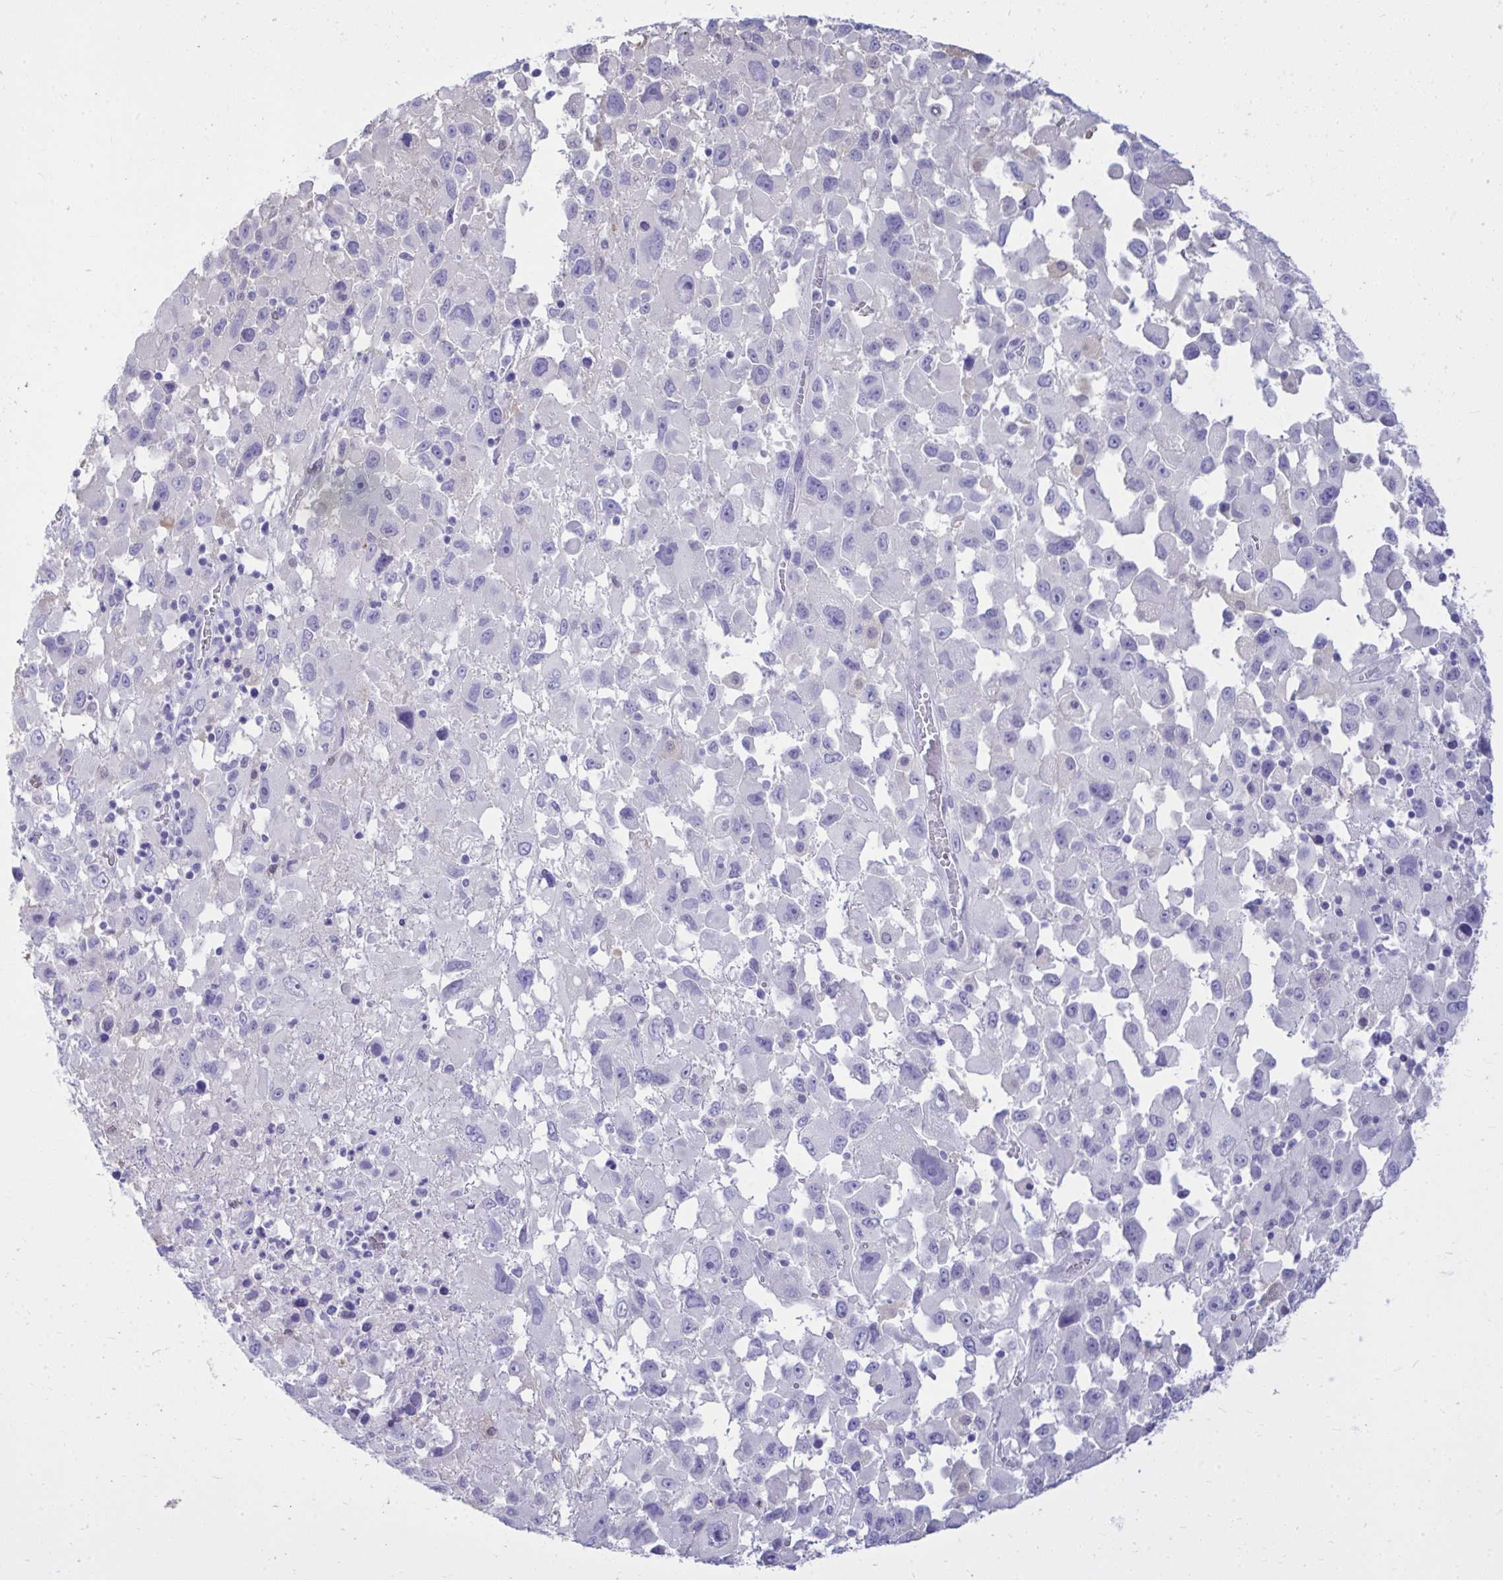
{"staining": {"intensity": "negative", "quantity": "none", "location": "none"}, "tissue": "melanoma", "cell_type": "Tumor cells", "image_type": "cancer", "snomed": [{"axis": "morphology", "description": "Malignant melanoma, Metastatic site"}, {"axis": "topography", "description": "Soft tissue"}], "caption": "An immunohistochemistry (IHC) photomicrograph of melanoma is shown. There is no staining in tumor cells of melanoma.", "gene": "PSD", "patient": {"sex": "male", "age": 50}}